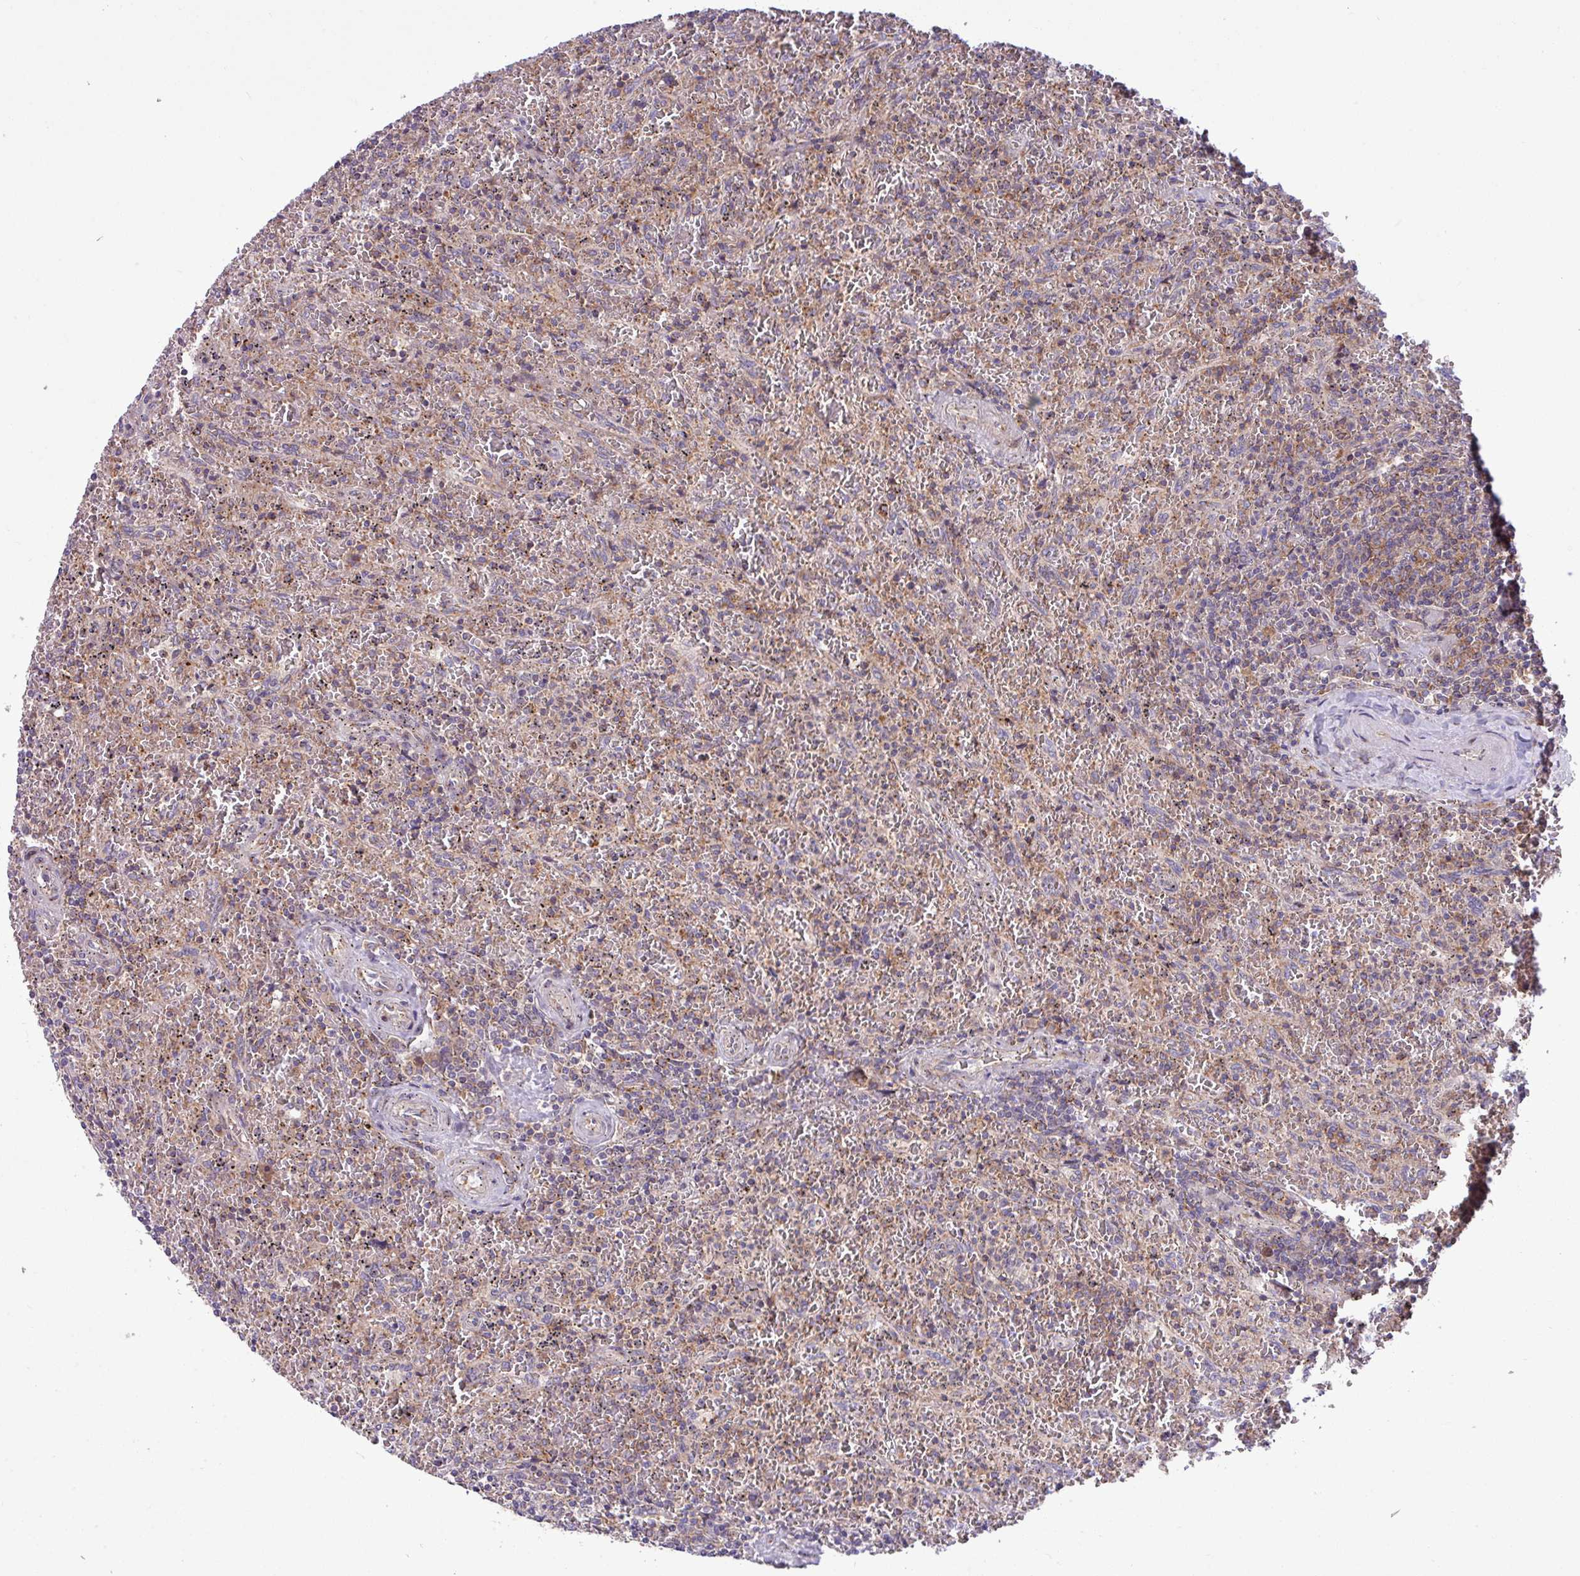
{"staining": {"intensity": "negative", "quantity": "none", "location": "none"}, "tissue": "lymphoma", "cell_type": "Tumor cells", "image_type": "cancer", "snomed": [{"axis": "morphology", "description": "Malignant lymphoma, non-Hodgkin's type, Low grade"}, {"axis": "topography", "description": "Spleen"}], "caption": "High power microscopy micrograph of an immunohistochemistry (IHC) micrograph of lymphoma, revealing no significant expression in tumor cells.", "gene": "LSM12", "patient": {"sex": "female", "age": 64}}